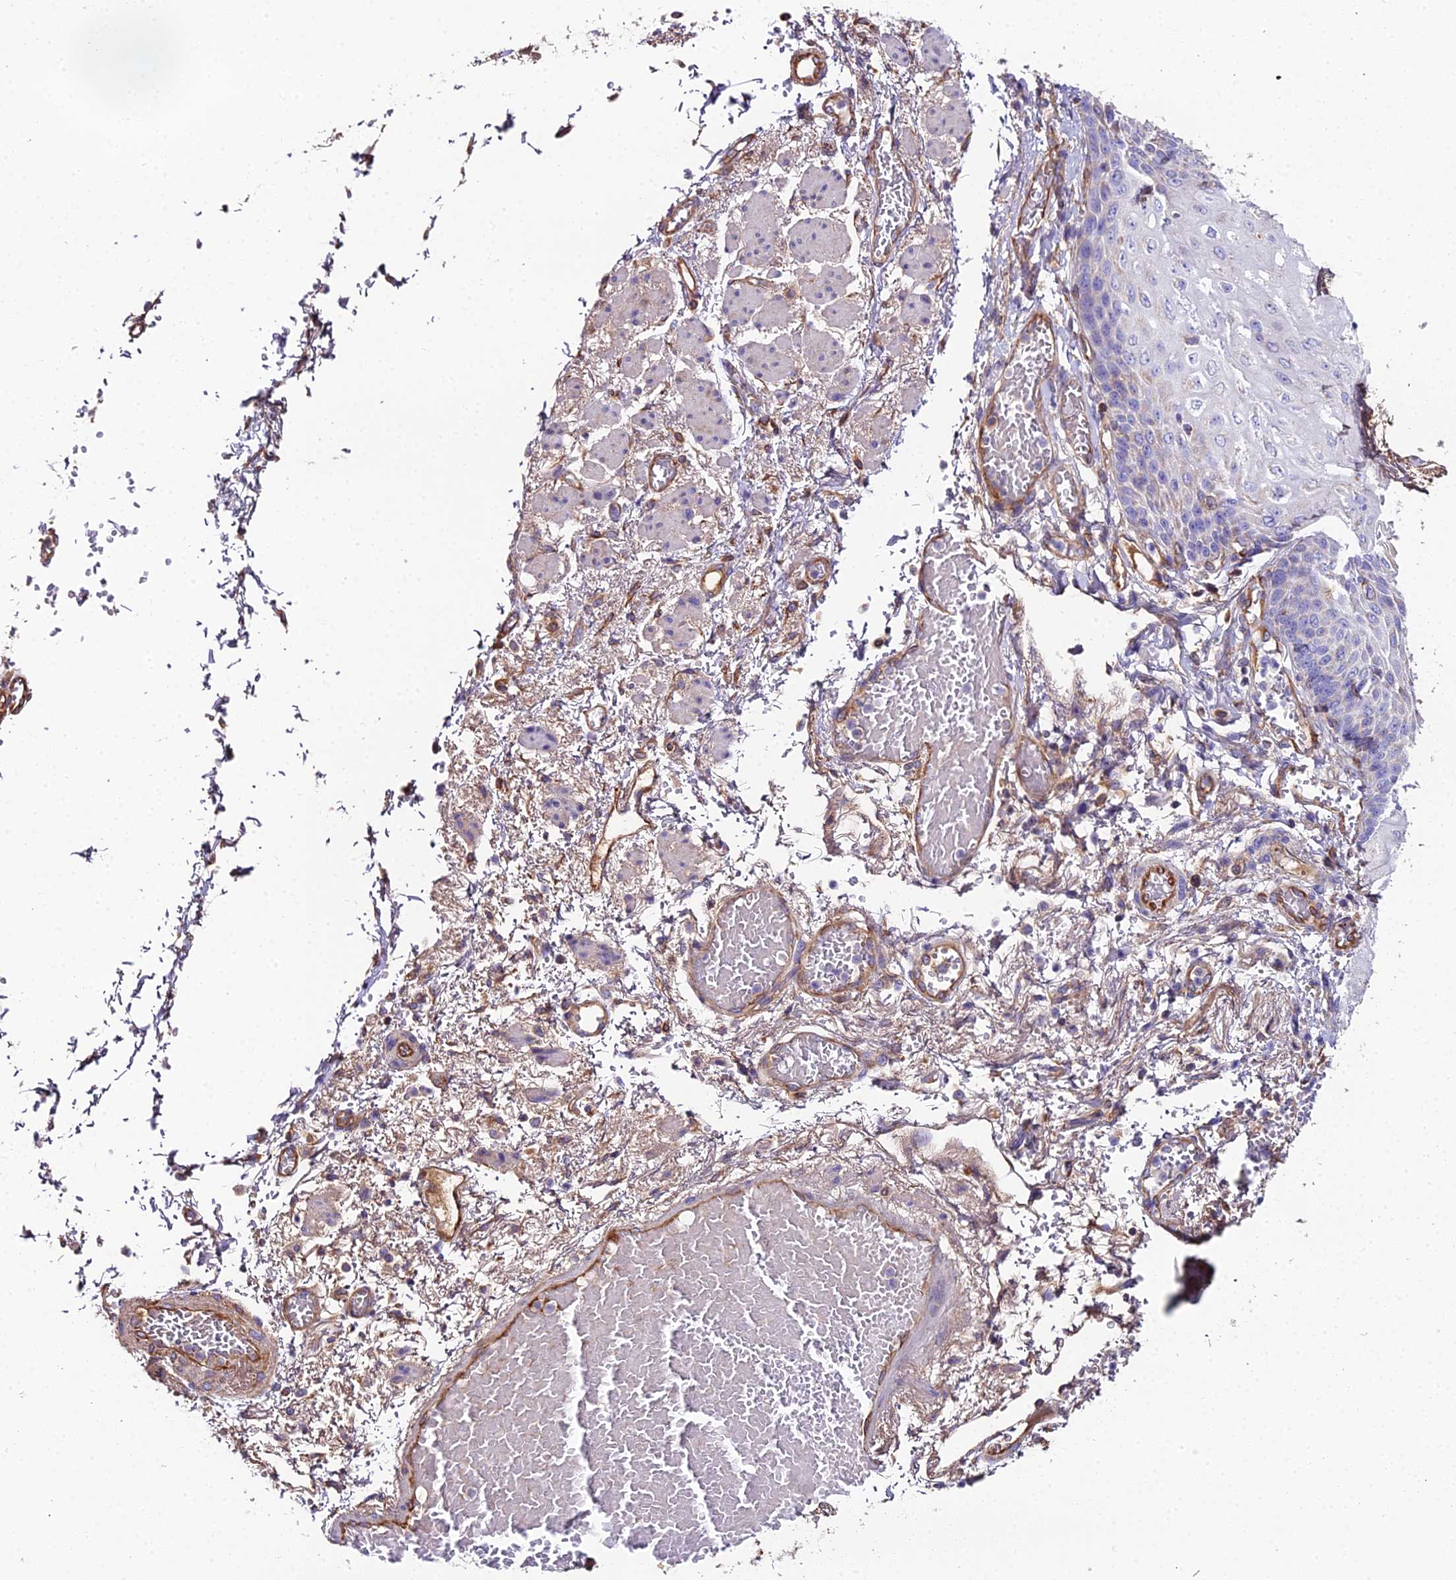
{"staining": {"intensity": "weak", "quantity": "<25%", "location": "cytoplasmic/membranous"}, "tissue": "esophagus", "cell_type": "Squamous epithelial cells", "image_type": "normal", "snomed": [{"axis": "morphology", "description": "Normal tissue, NOS"}, {"axis": "topography", "description": "Esophagus"}], "caption": "Squamous epithelial cells are negative for protein expression in normal human esophagus. Nuclei are stained in blue.", "gene": "BEX4", "patient": {"sex": "male", "age": 81}}